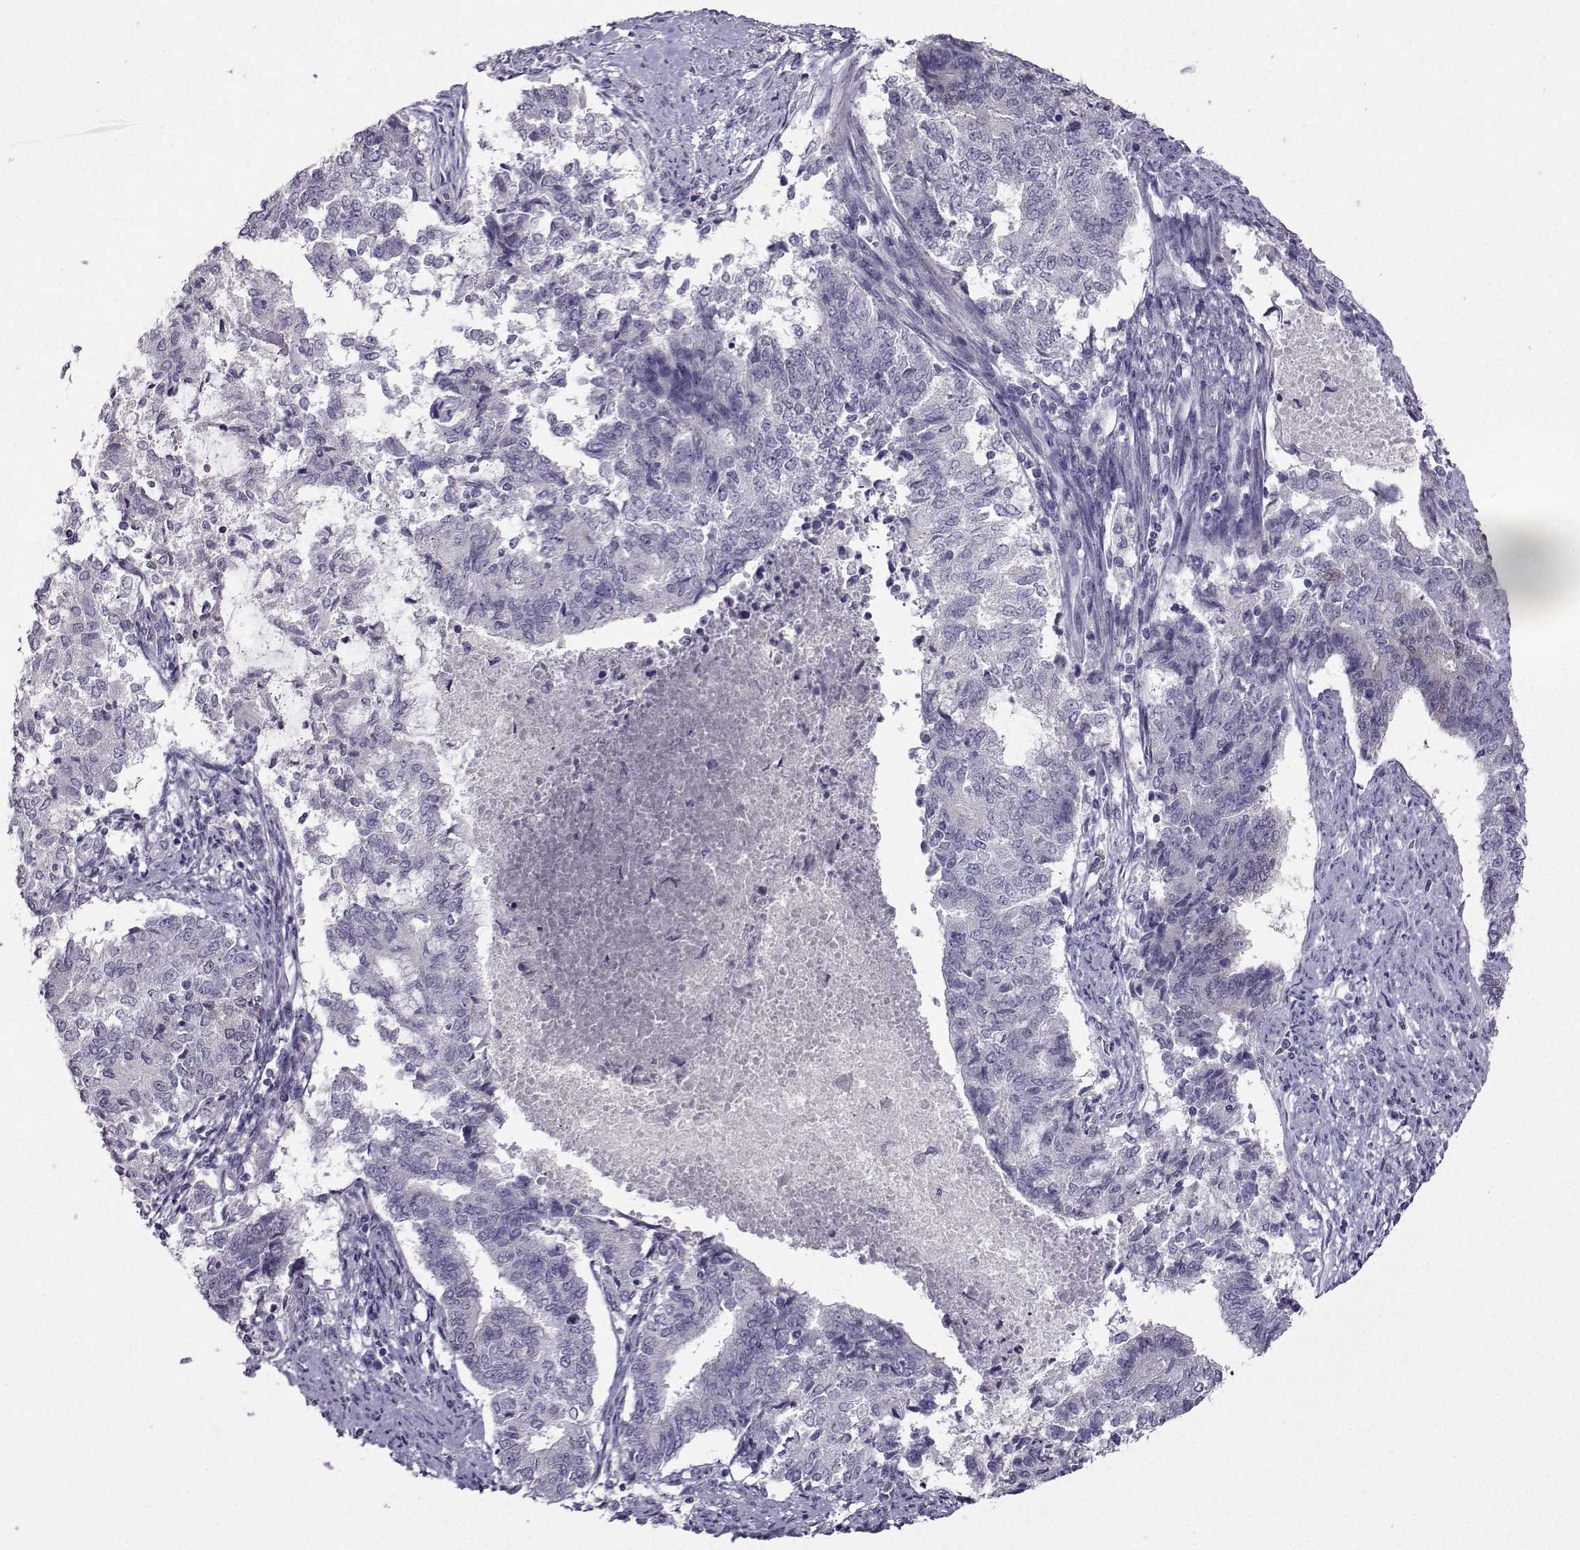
{"staining": {"intensity": "negative", "quantity": "none", "location": "none"}, "tissue": "endometrial cancer", "cell_type": "Tumor cells", "image_type": "cancer", "snomed": [{"axis": "morphology", "description": "Adenocarcinoma, NOS"}, {"axis": "topography", "description": "Endometrium"}], "caption": "An image of human endometrial cancer is negative for staining in tumor cells.", "gene": "CRYBB1", "patient": {"sex": "female", "age": 65}}